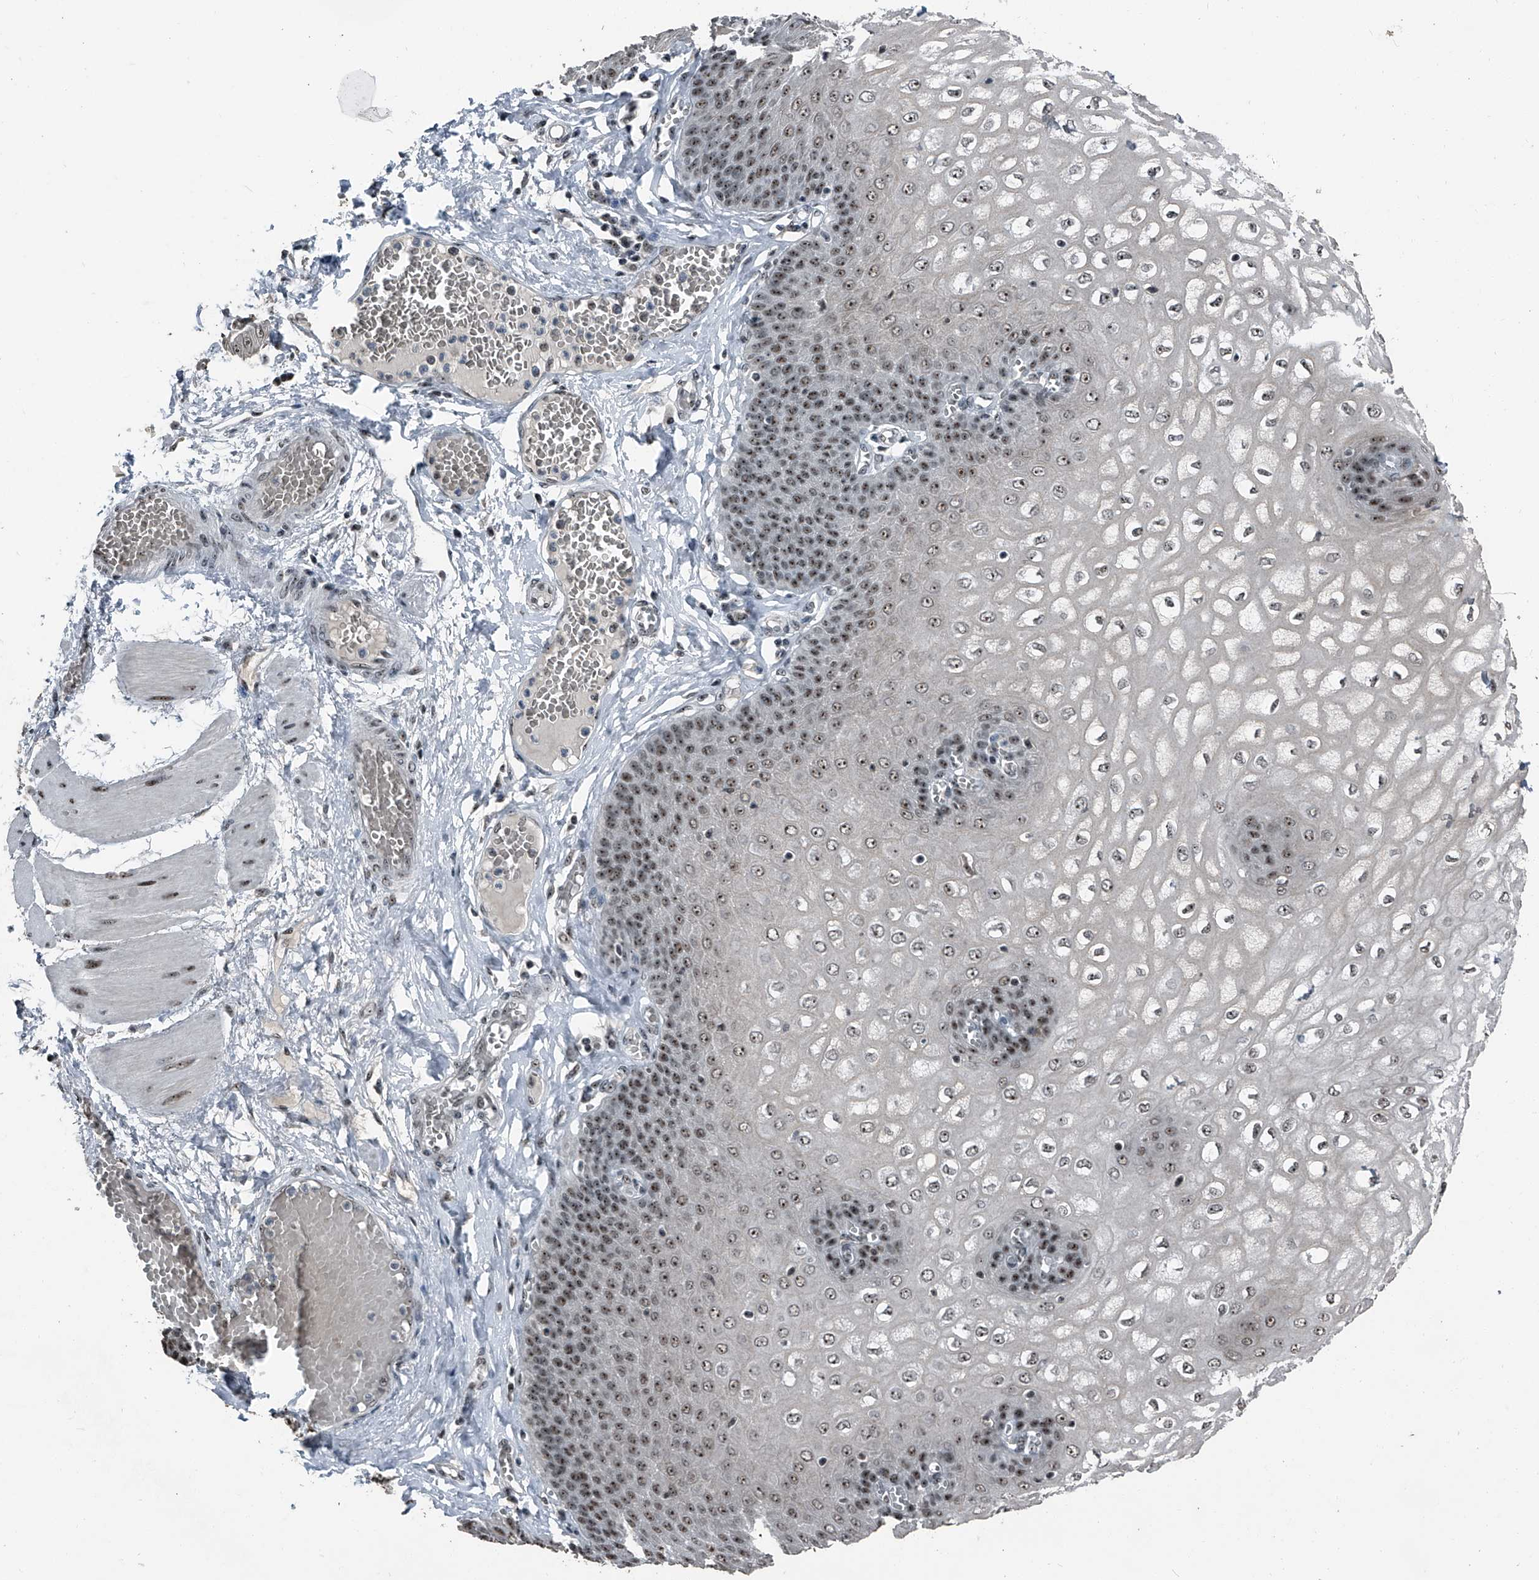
{"staining": {"intensity": "moderate", "quantity": ">75%", "location": "nuclear"}, "tissue": "esophagus", "cell_type": "Squamous epithelial cells", "image_type": "normal", "snomed": [{"axis": "morphology", "description": "Normal tissue, NOS"}, {"axis": "topography", "description": "Esophagus"}], "caption": "DAB immunohistochemical staining of normal human esophagus displays moderate nuclear protein expression in about >75% of squamous epithelial cells.", "gene": "TCOF1", "patient": {"sex": "male", "age": 60}}